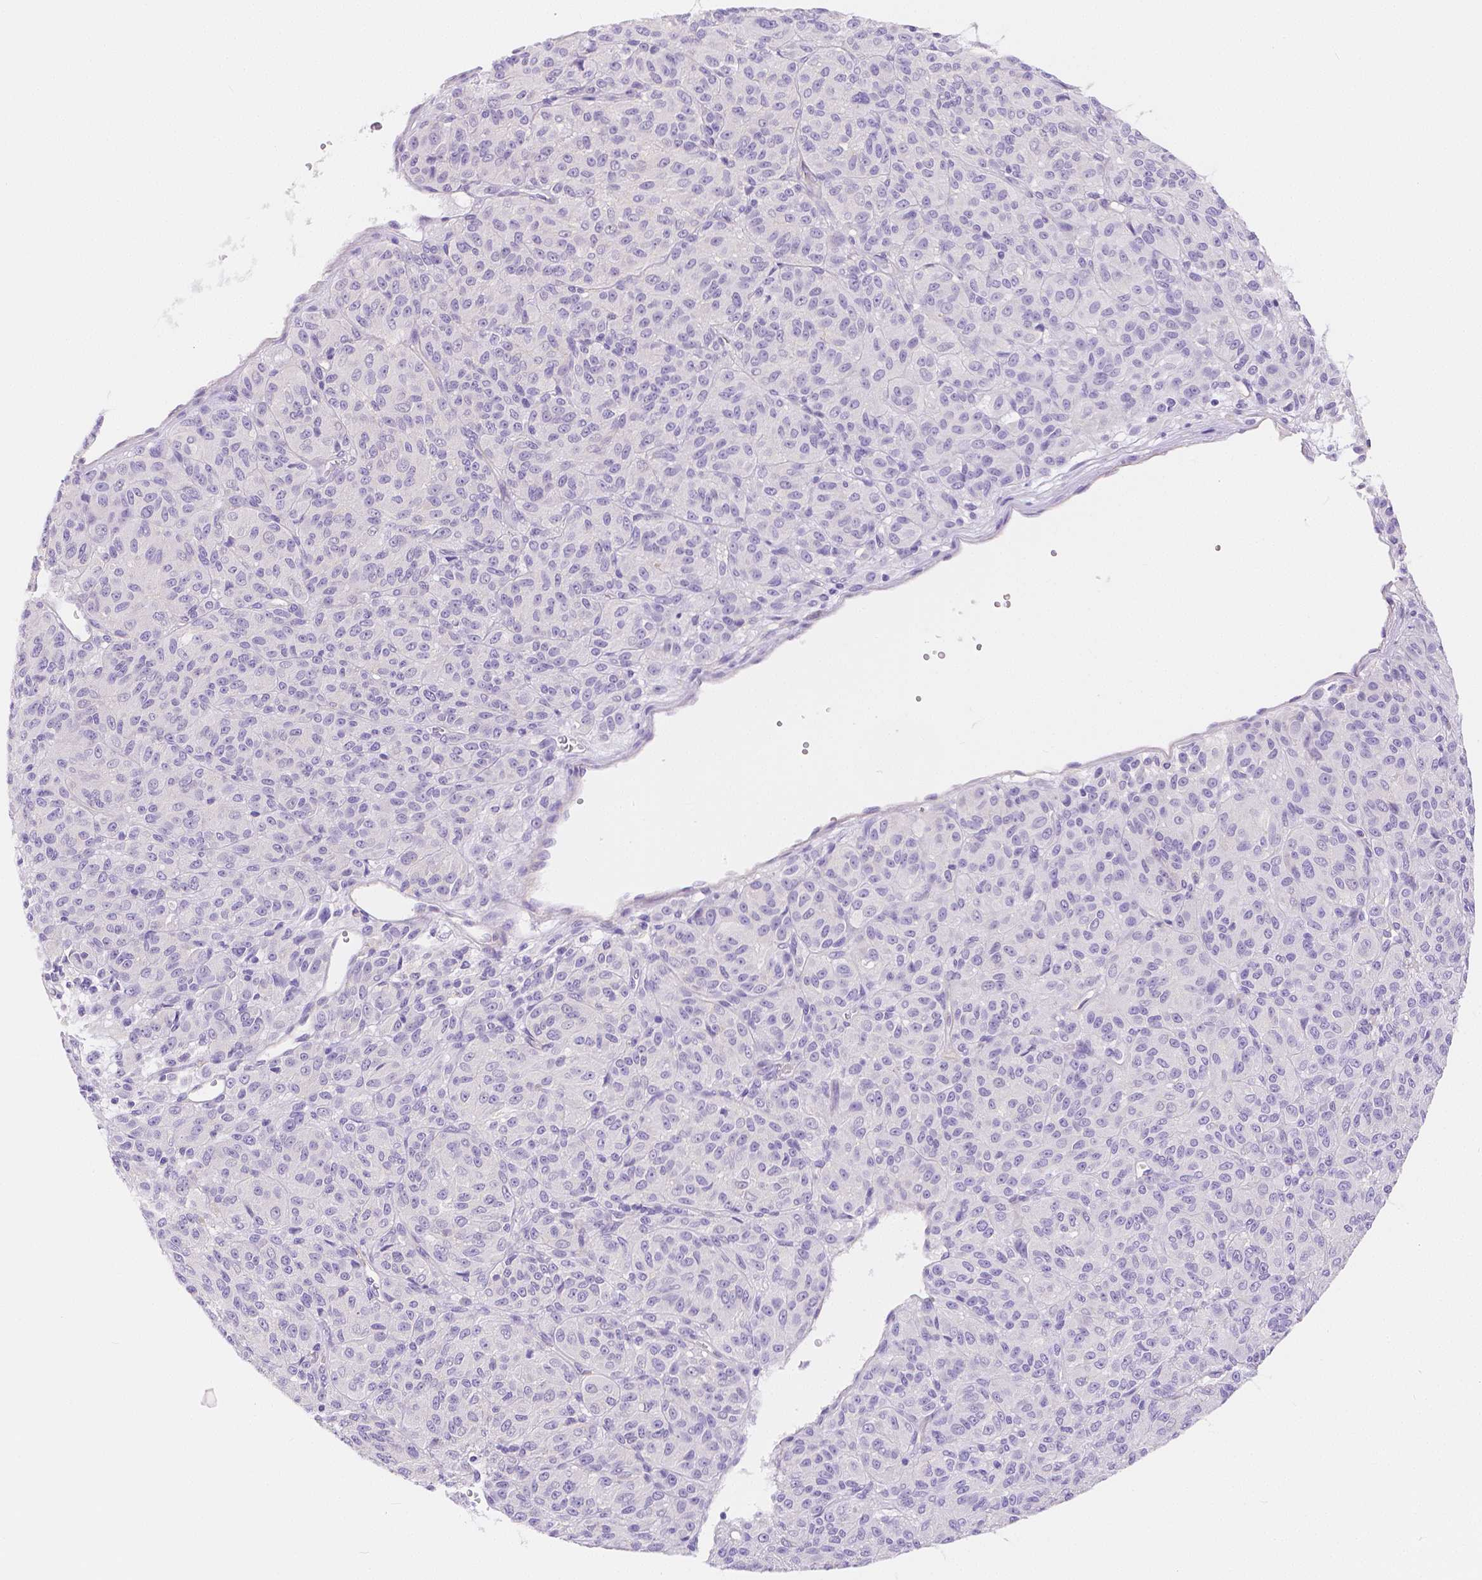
{"staining": {"intensity": "negative", "quantity": "none", "location": "none"}, "tissue": "melanoma", "cell_type": "Tumor cells", "image_type": "cancer", "snomed": [{"axis": "morphology", "description": "Malignant melanoma, Metastatic site"}, {"axis": "topography", "description": "Brain"}], "caption": "Histopathology image shows no protein positivity in tumor cells of malignant melanoma (metastatic site) tissue.", "gene": "SLC27A5", "patient": {"sex": "female", "age": 56}}